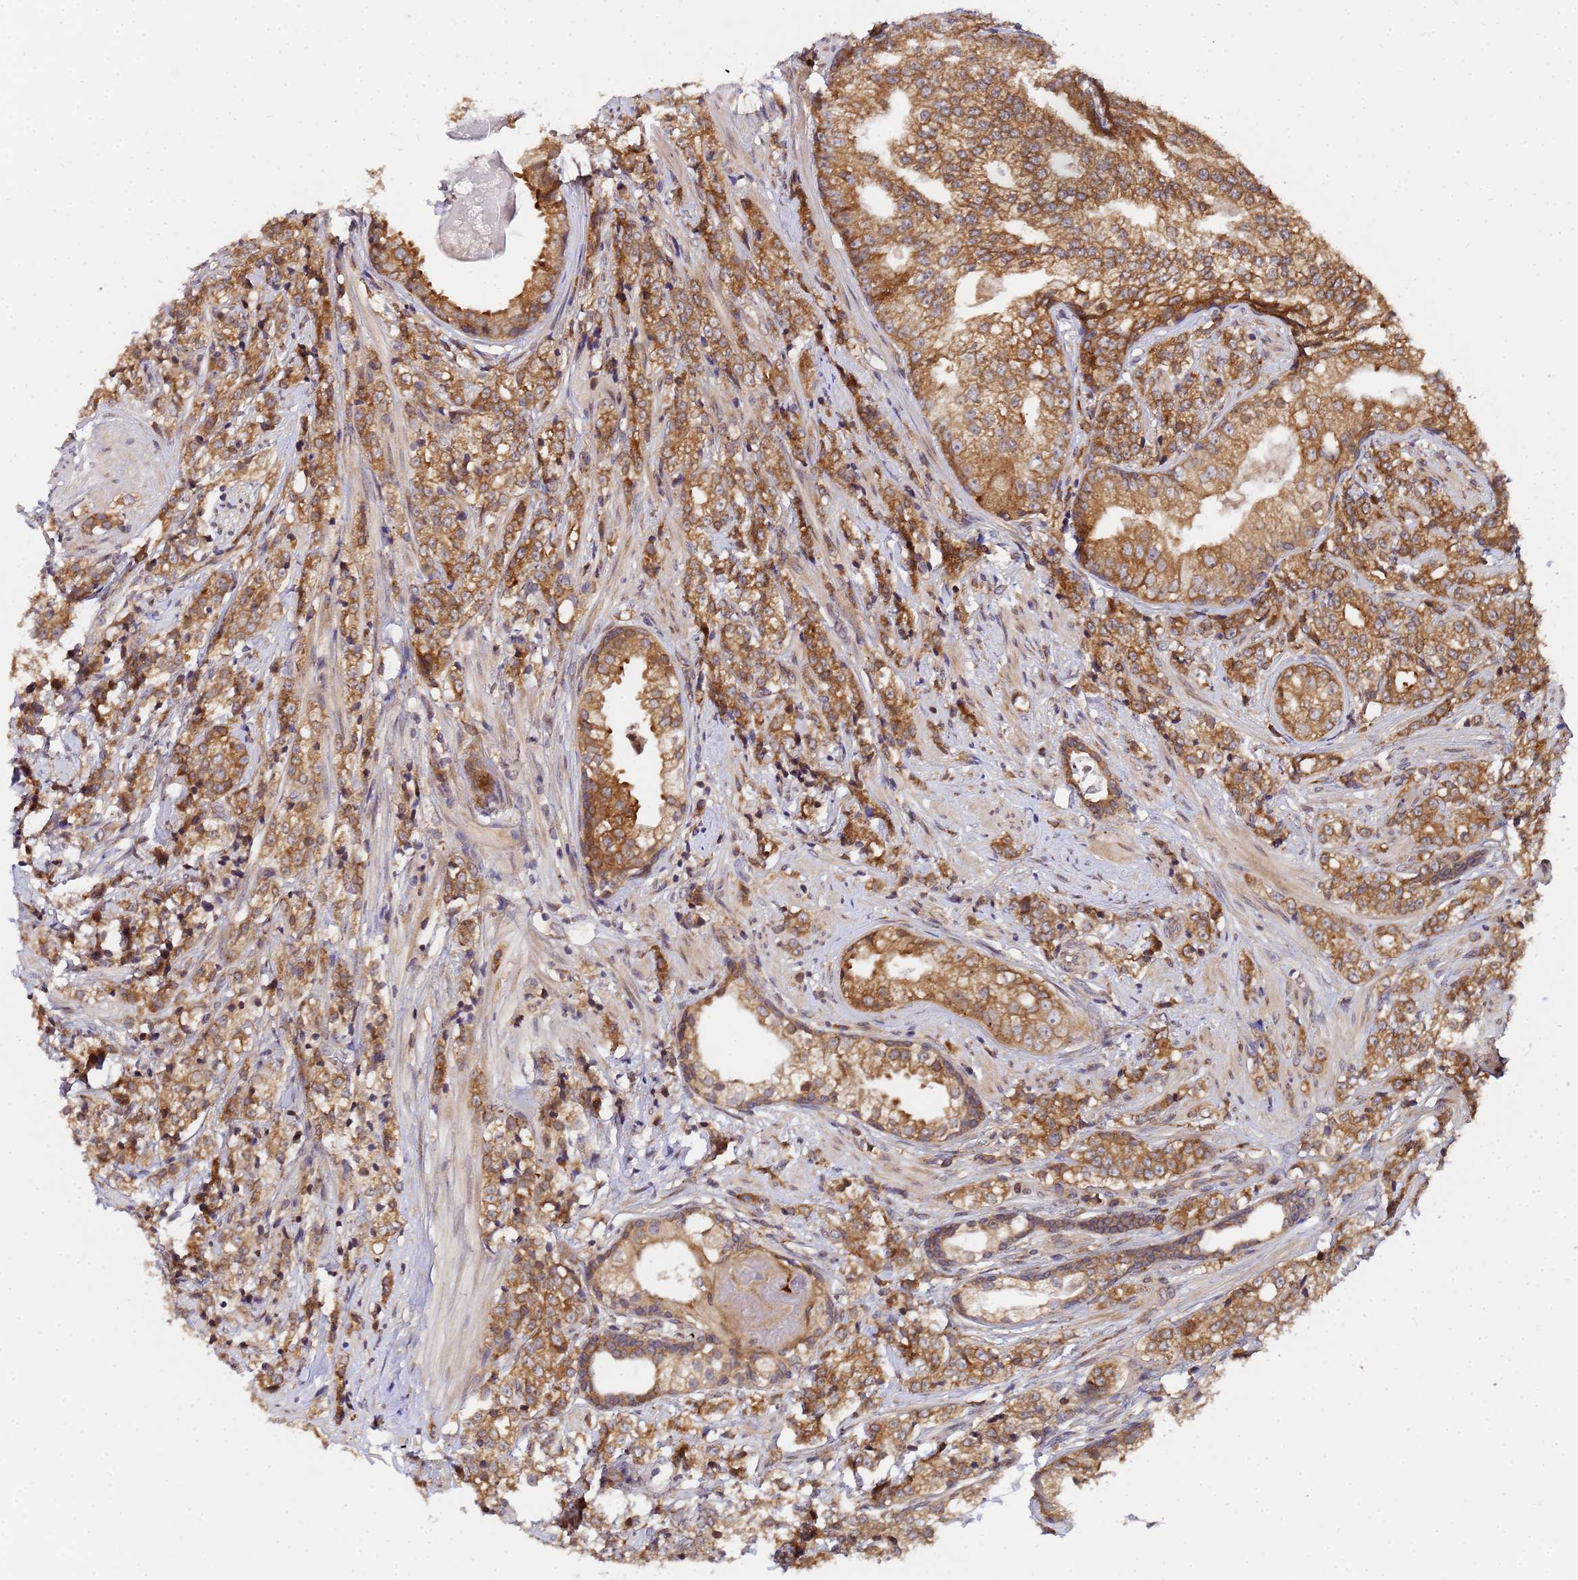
{"staining": {"intensity": "moderate", "quantity": ">75%", "location": "cytoplasmic/membranous"}, "tissue": "prostate cancer", "cell_type": "Tumor cells", "image_type": "cancer", "snomed": [{"axis": "morphology", "description": "Adenocarcinoma, High grade"}, {"axis": "topography", "description": "Prostate"}], "caption": "IHC of adenocarcinoma (high-grade) (prostate) reveals medium levels of moderate cytoplasmic/membranous staining in approximately >75% of tumor cells.", "gene": "UNC93B1", "patient": {"sex": "male", "age": 69}}